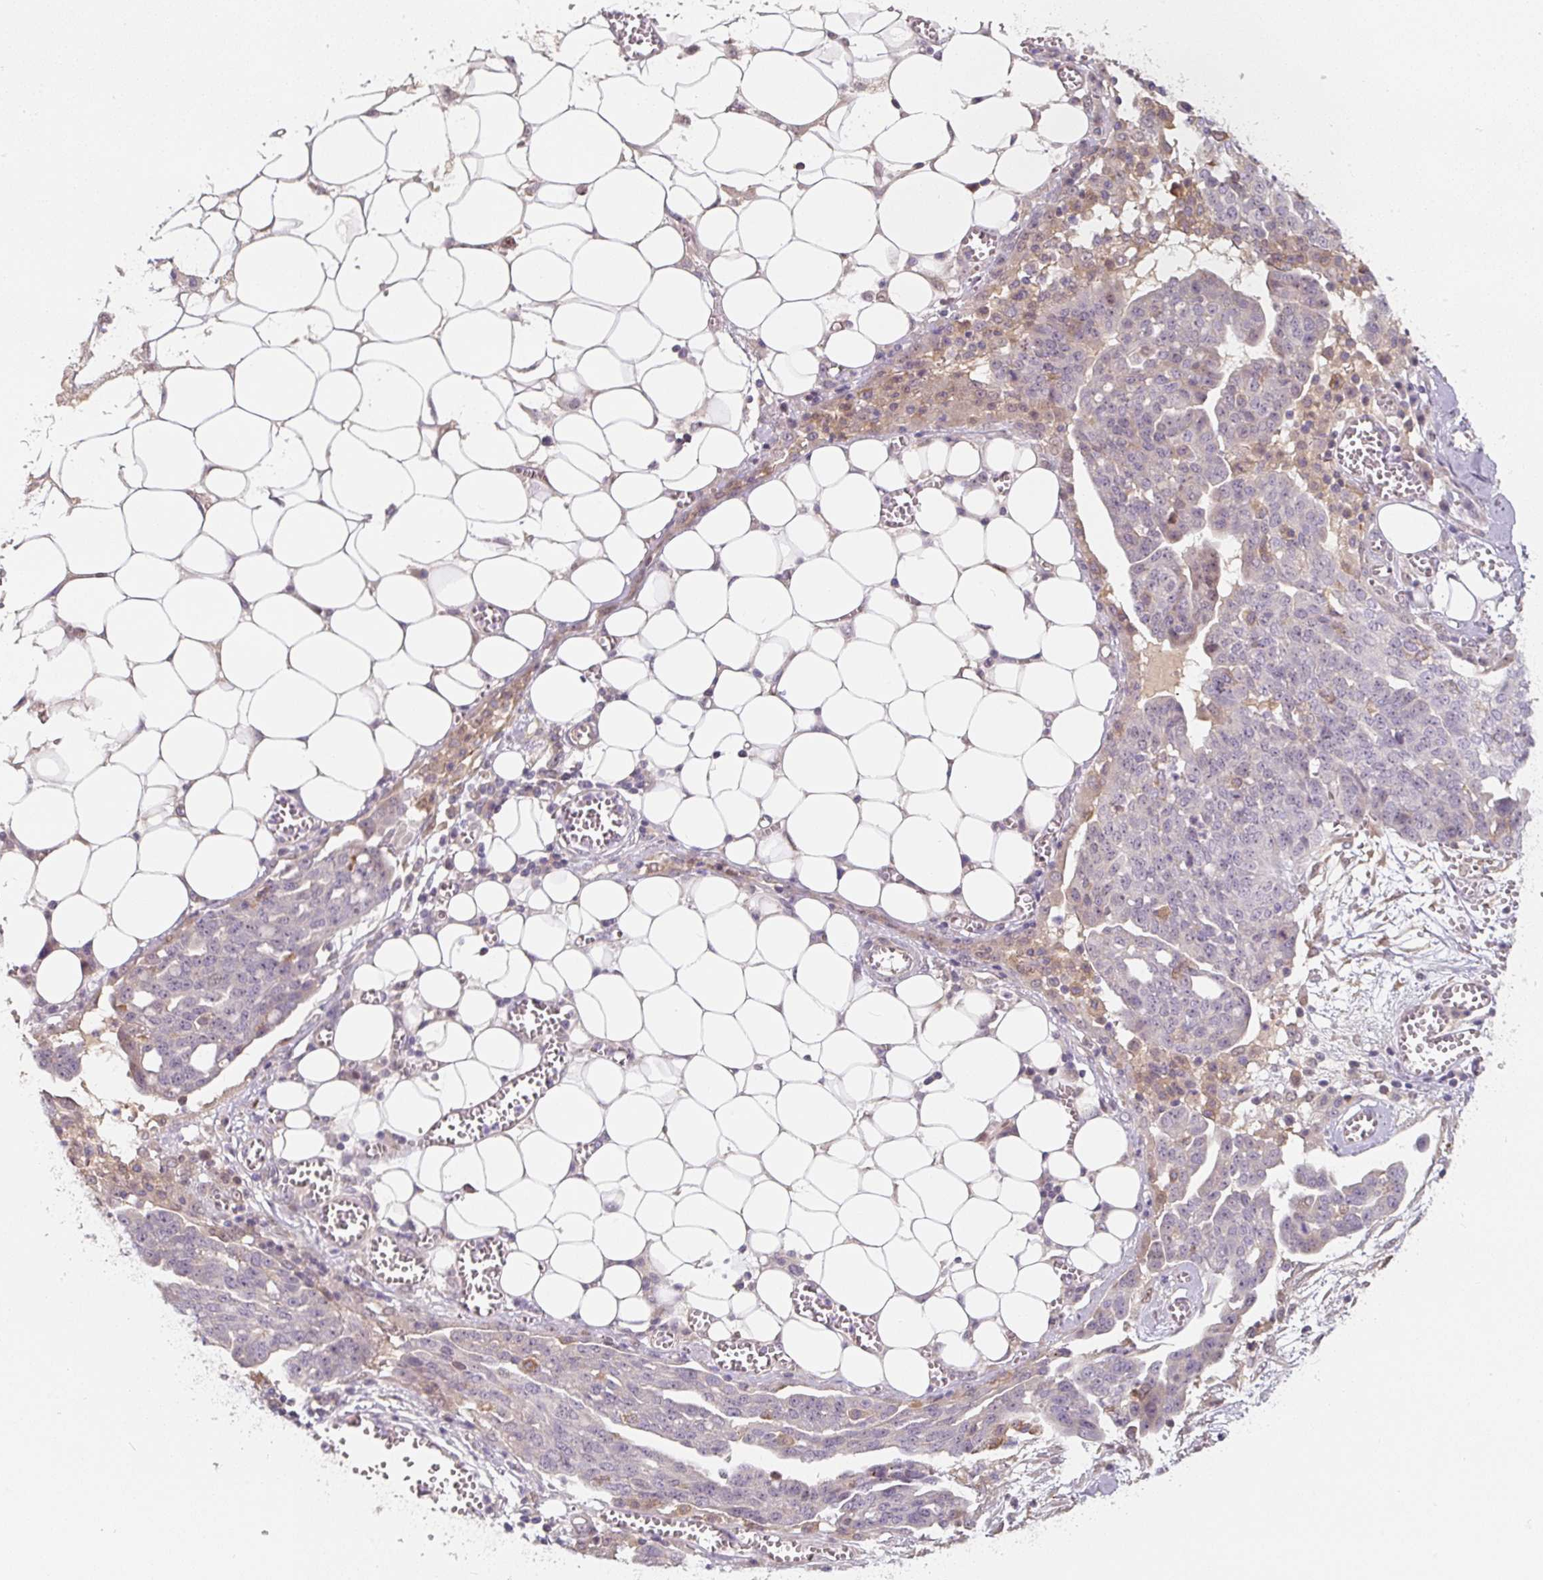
{"staining": {"intensity": "moderate", "quantity": "<25%", "location": "cytoplasmic/membranous"}, "tissue": "ovarian cancer", "cell_type": "Tumor cells", "image_type": "cancer", "snomed": [{"axis": "morphology", "description": "Cystadenocarcinoma, serous, NOS"}, {"axis": "topography", "description": "Soft tissue"}, {"axis": "topography", "description": "Ovary"}], "caption": "Immunohistochemistry photomicrograph of human ovarian cancer (serous cystadenocarcinoma) stained for a protein (brown), which shows low levels of moderate cytoplasmic/membranous positivity in approximately <25% of tumor cells.", "gene": "PWWP3B", "patient": {"sex": "female", "age": 57}}